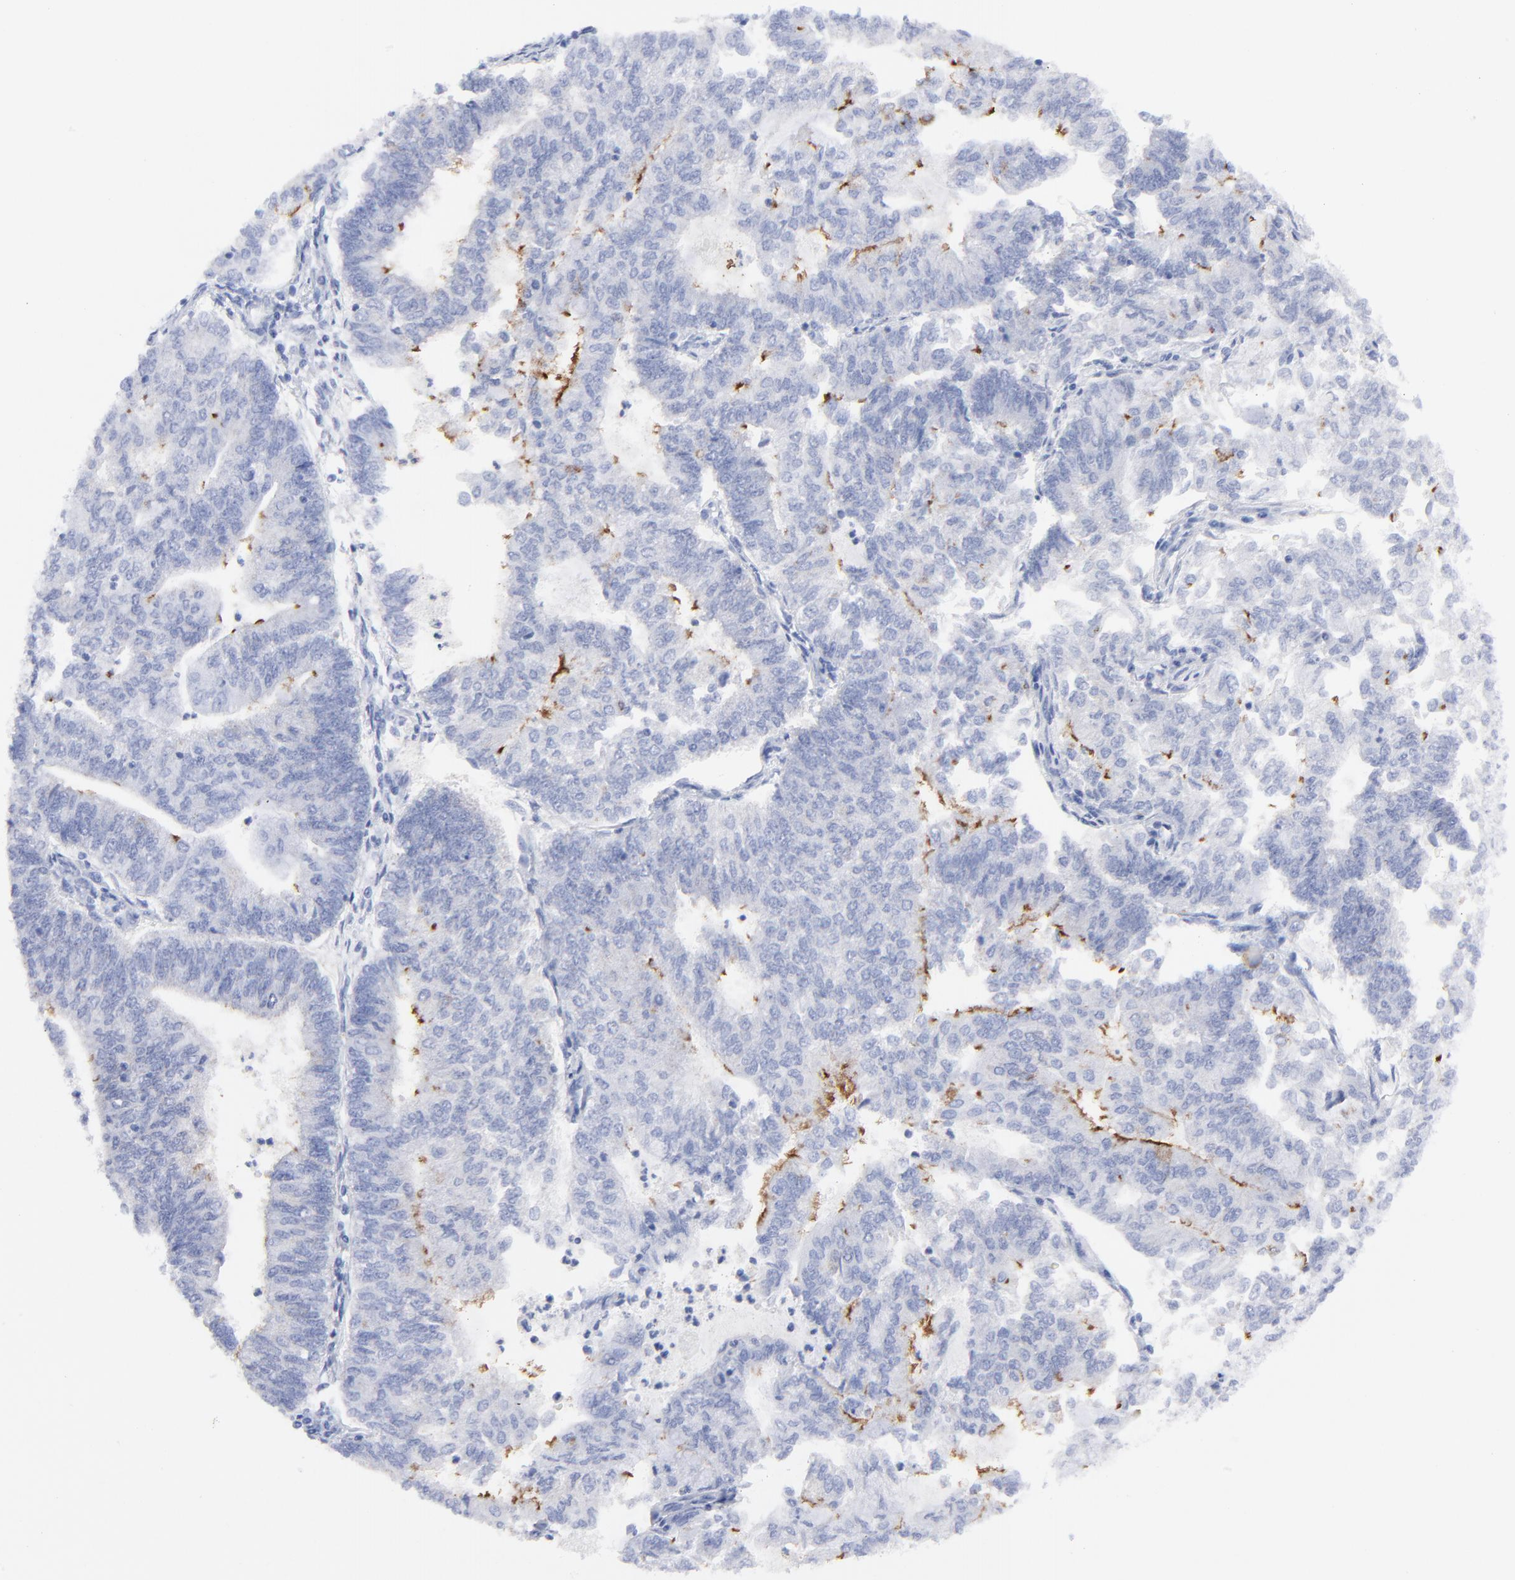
{"staining": {"intensity": "moderate", "quantity": "<25%", "location": "cytoplasmic/membranous"}, "tissue": "endometrial cancer", "cell_type": "Tumor cells", "image_type": "cancer", "snomed": [{"axis": "morphology", "description": "Adenocarcinoma, NOS"}, {"axis": "topography", "description": "Endometrium"}], "caption": "IHC (DAB (3,3'-diaminobenzidine)) staining of endometrial adenocarcinoma displays moderate cytoplasmic/membranous protein expression in about <25% of tumor cells.", "gene": "CNTN3", "patient": {"sex": "female", "age": 59}}